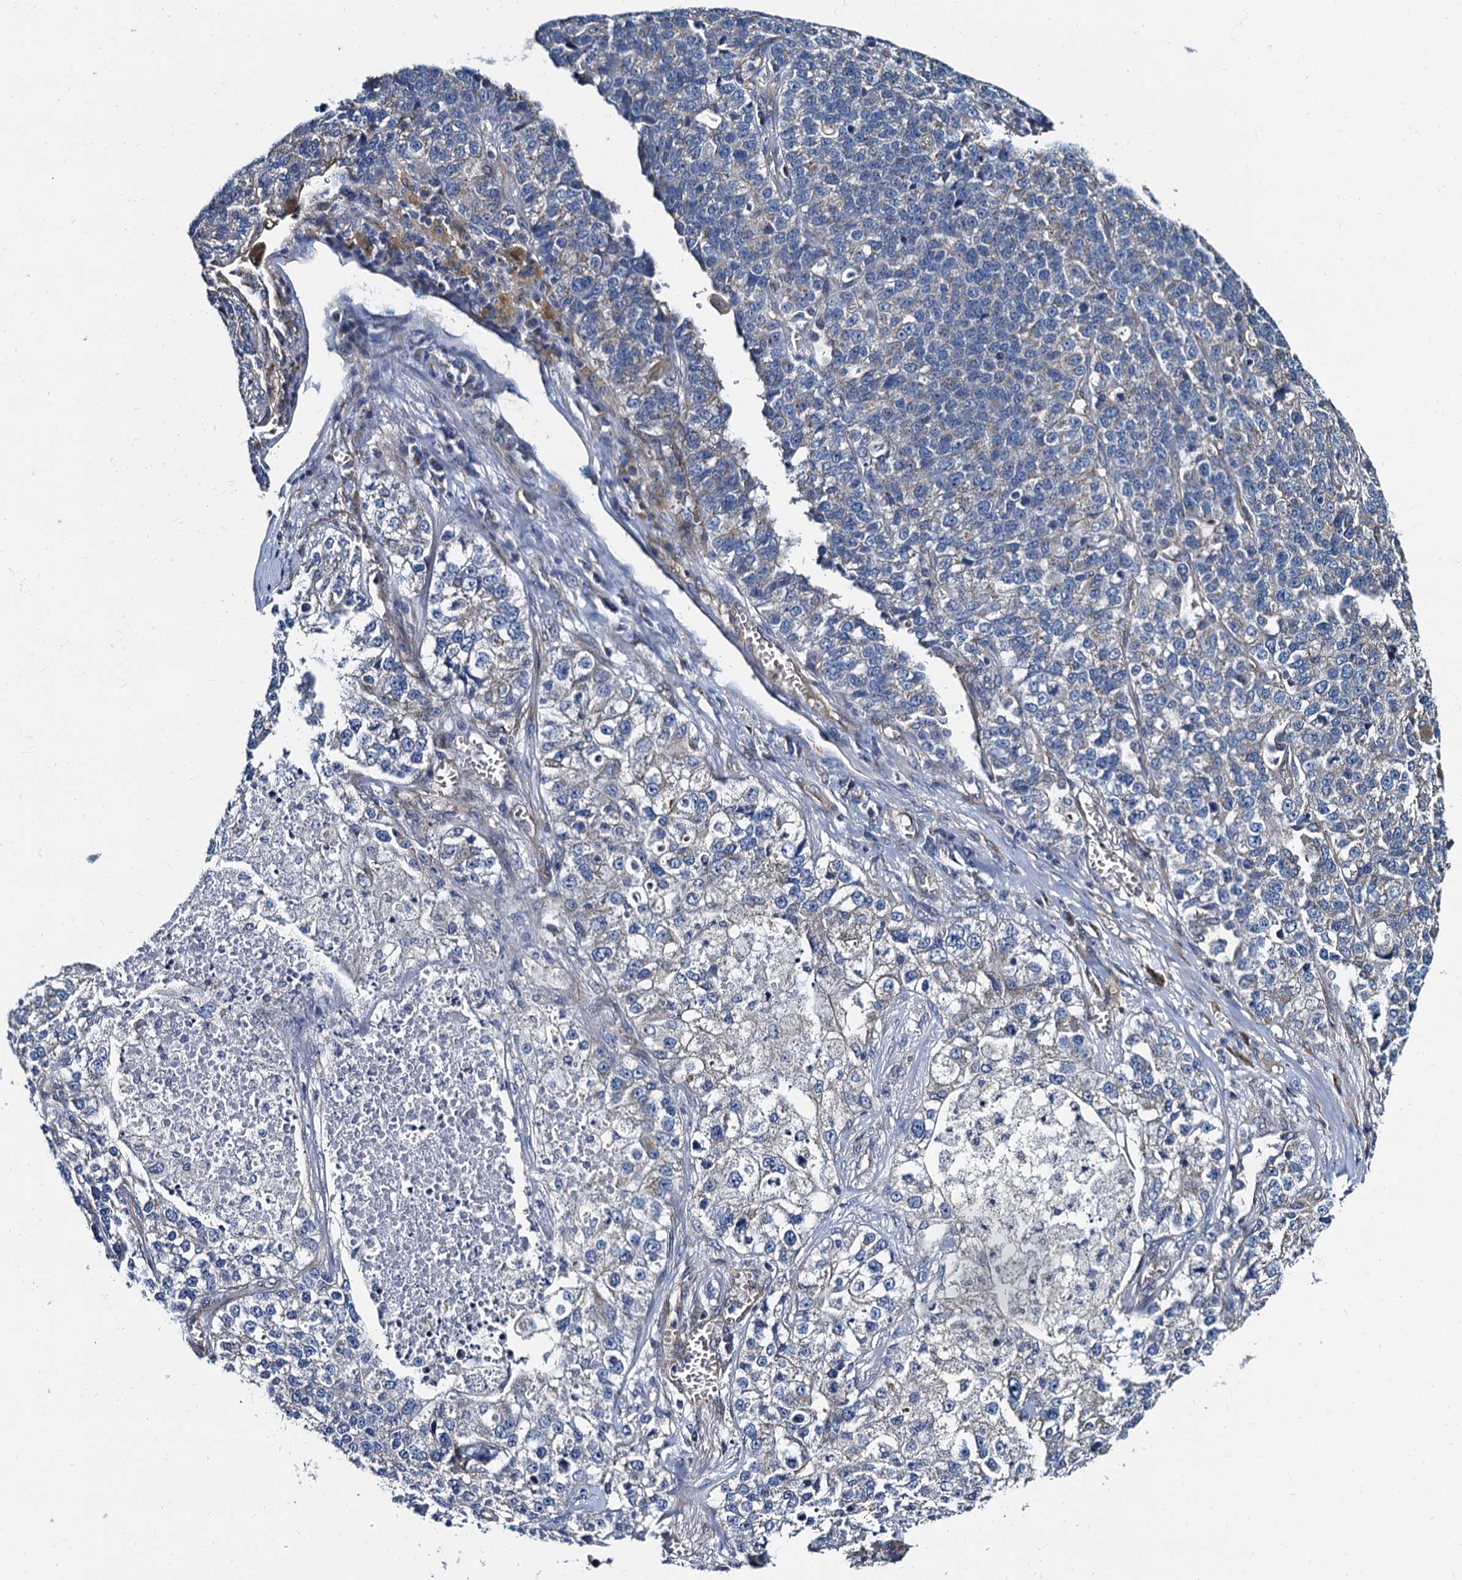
{"staining": {"intensity": "moderate", "quantity": "<25%", "location": "cytoplasmic/membranous"}, "tissue": "lung cancer", "cell_type": "Tumor cells", "image_type": "cancer", "snomed": [{"axis": "morphology", "description": "Adenocarcinoma, NOS"}, {"axis": "topography", "description": "Lung"}], "caption": "Lung cancer tissue shows moderate cytoplasmic/membranous positivity in approximately <25% of tumor cells The staining was performed using DAB (3,3'-diaminobenzidine), with brown indicating positive protein expression. Nuclei are stained blue with hematoxylin.", "gene": "NGRN", "patient": {"sex": "male", "age": 49}}